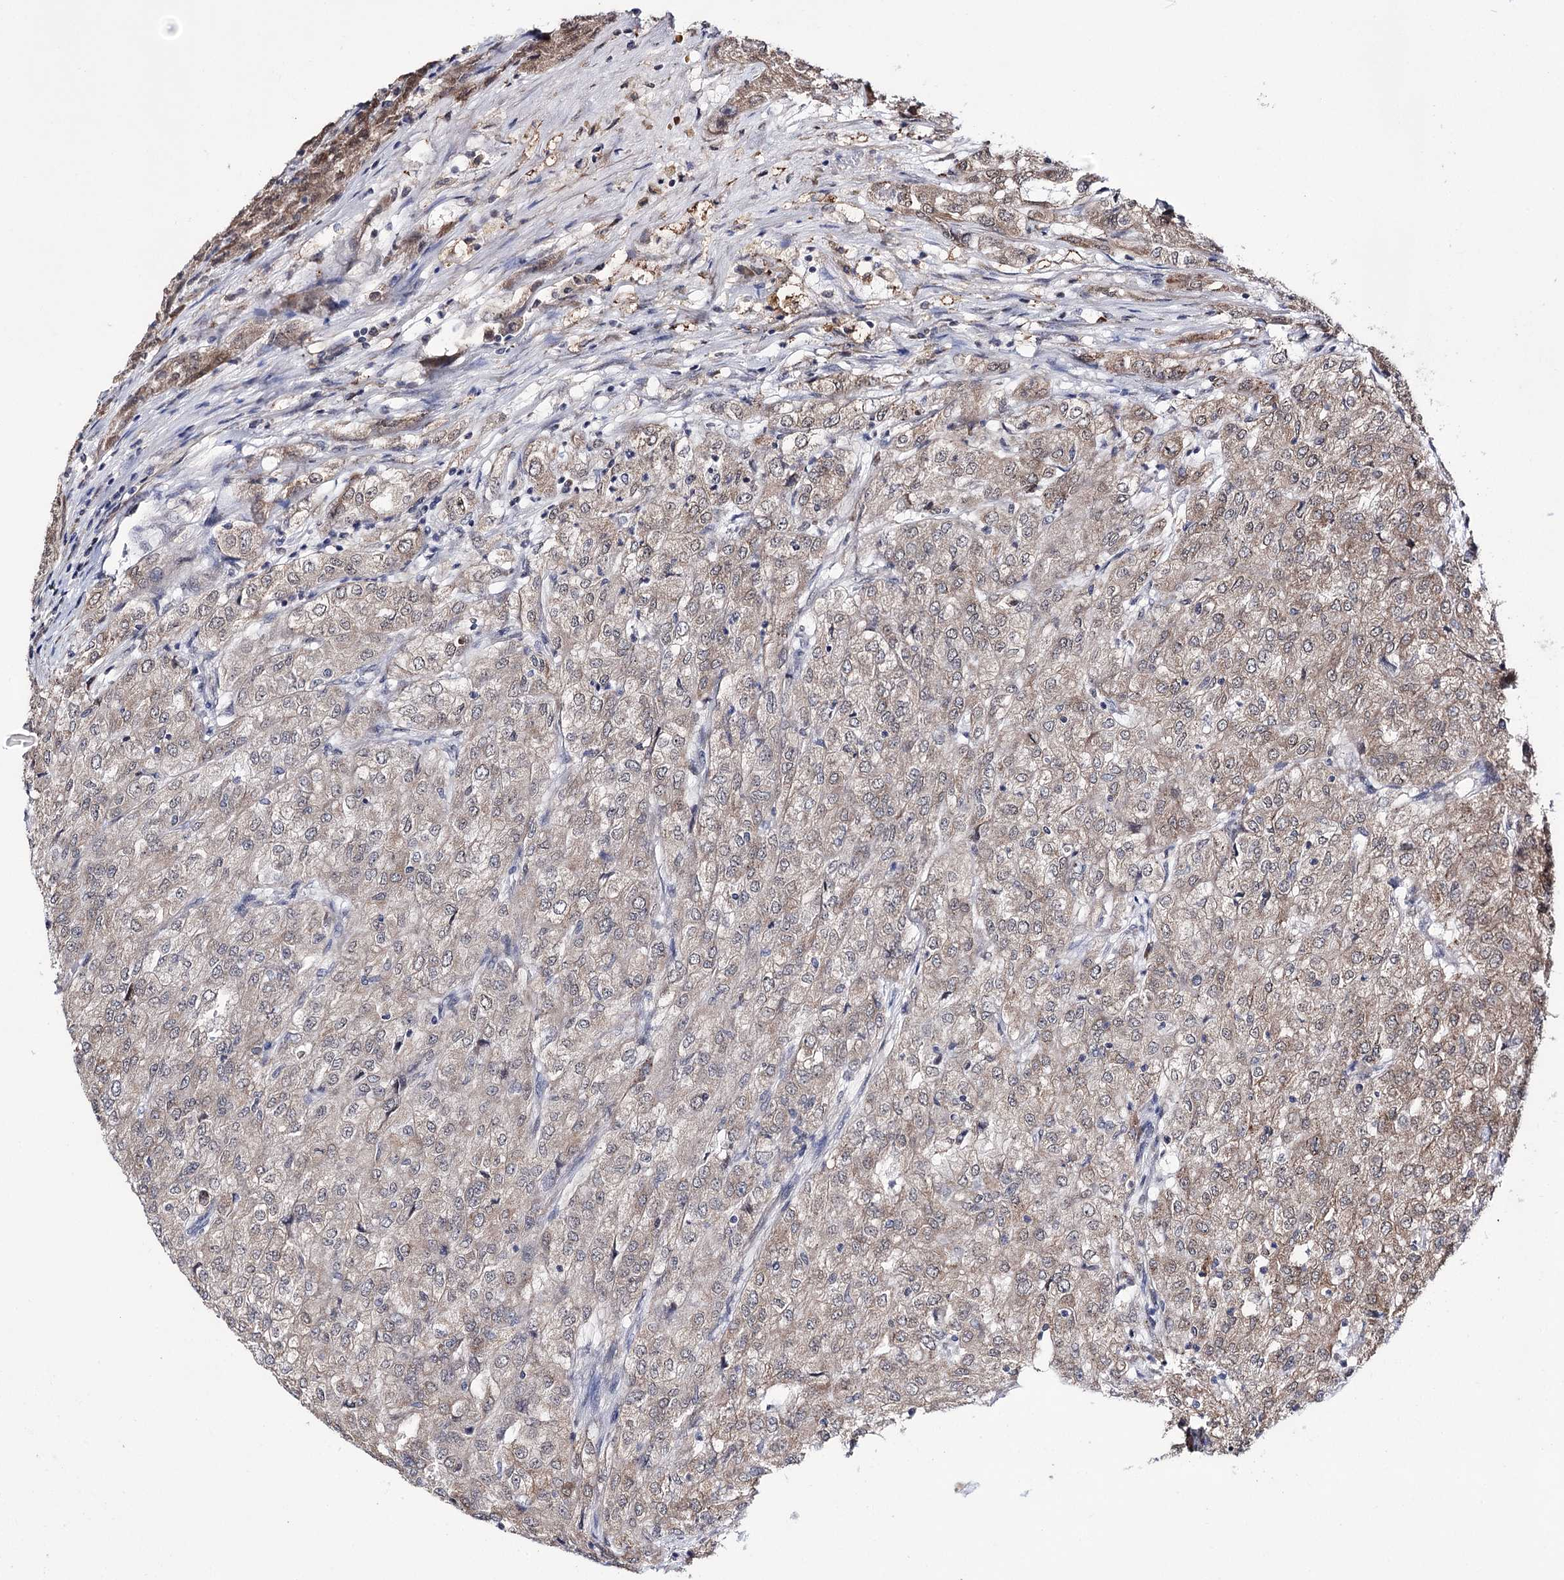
{"staining": {"intensity": "weak", "quantity": ">75%", "location": "cytoplasmic/membranous"}, "tissue": "renal cancer", "cell_type": "Tumor cells", "image_type": "cancer", "snomed": [{"axis": "morphology", "description": "Adenocarcinoma, NOS"}, {"axis": "topography", "description": "Kidney"}], "caption": "Immunohistochemical staining of renal adenocarcinoma shows low levels of weak cytoplasmic/membranous expression in approximately >75% of tumor cells.", "gene": "PPRC1", "patient": {"sex": "female", "age": 54}}